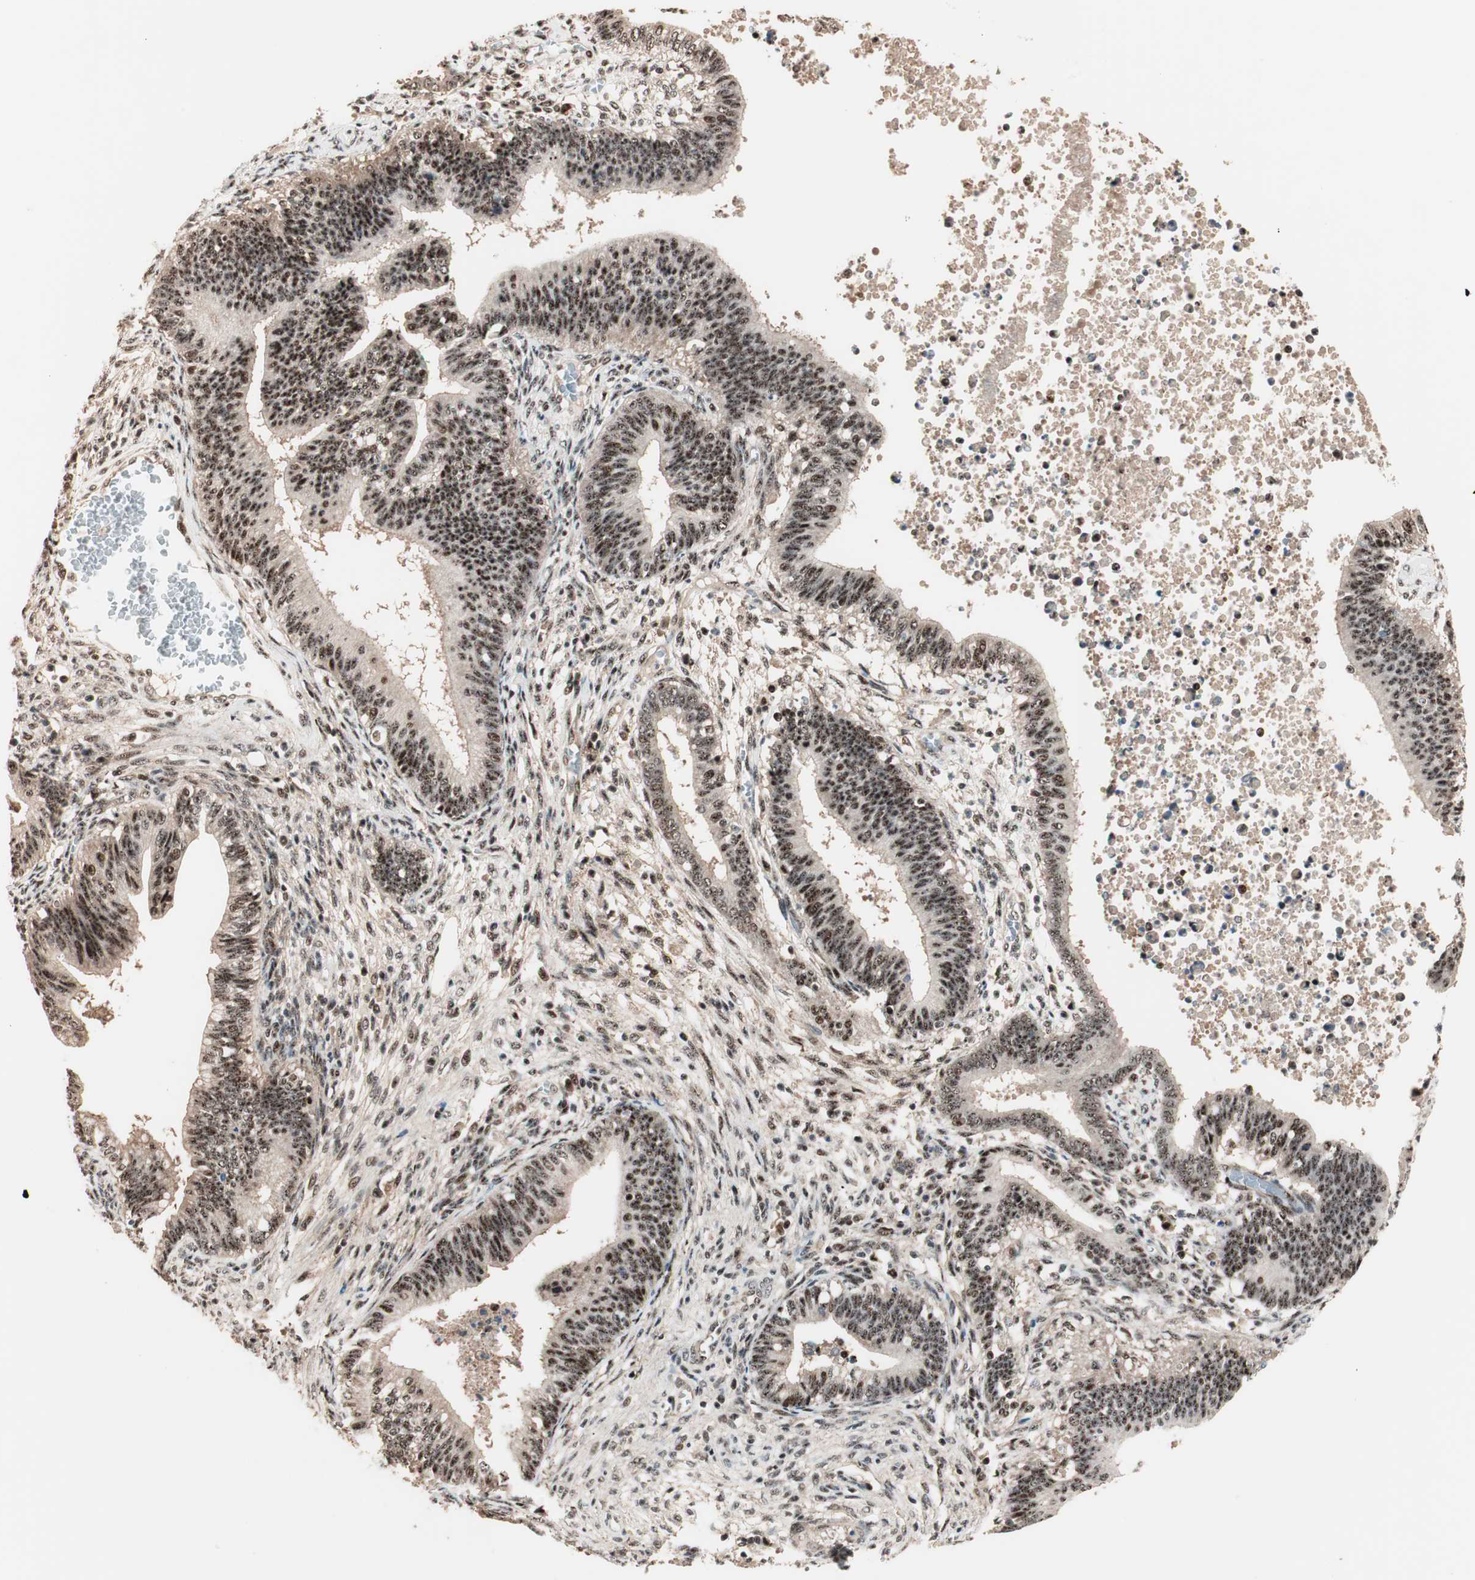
{"staining": {"intensity": "strong", "quantity": ">75%", "location": "cytoplasmic/membranous,nuclear"}, "tissue": "cervical cancer", "cell_type": "Tumor cells", "image_type": "cancer", "snomed": [{"axis": "morphology", "description": "Adenocarcinoma, NOS"}, {"axis": "topography", "description": "Cervix"}], "caption": "Protein staining demonstrates strong cytoplasmic/membranous and nuclear staining in about >75% of tumor cells in adenocarcinoma (cervical).", "gene": "NR5A2", "patient": {"sex": "female", "age": 44}}